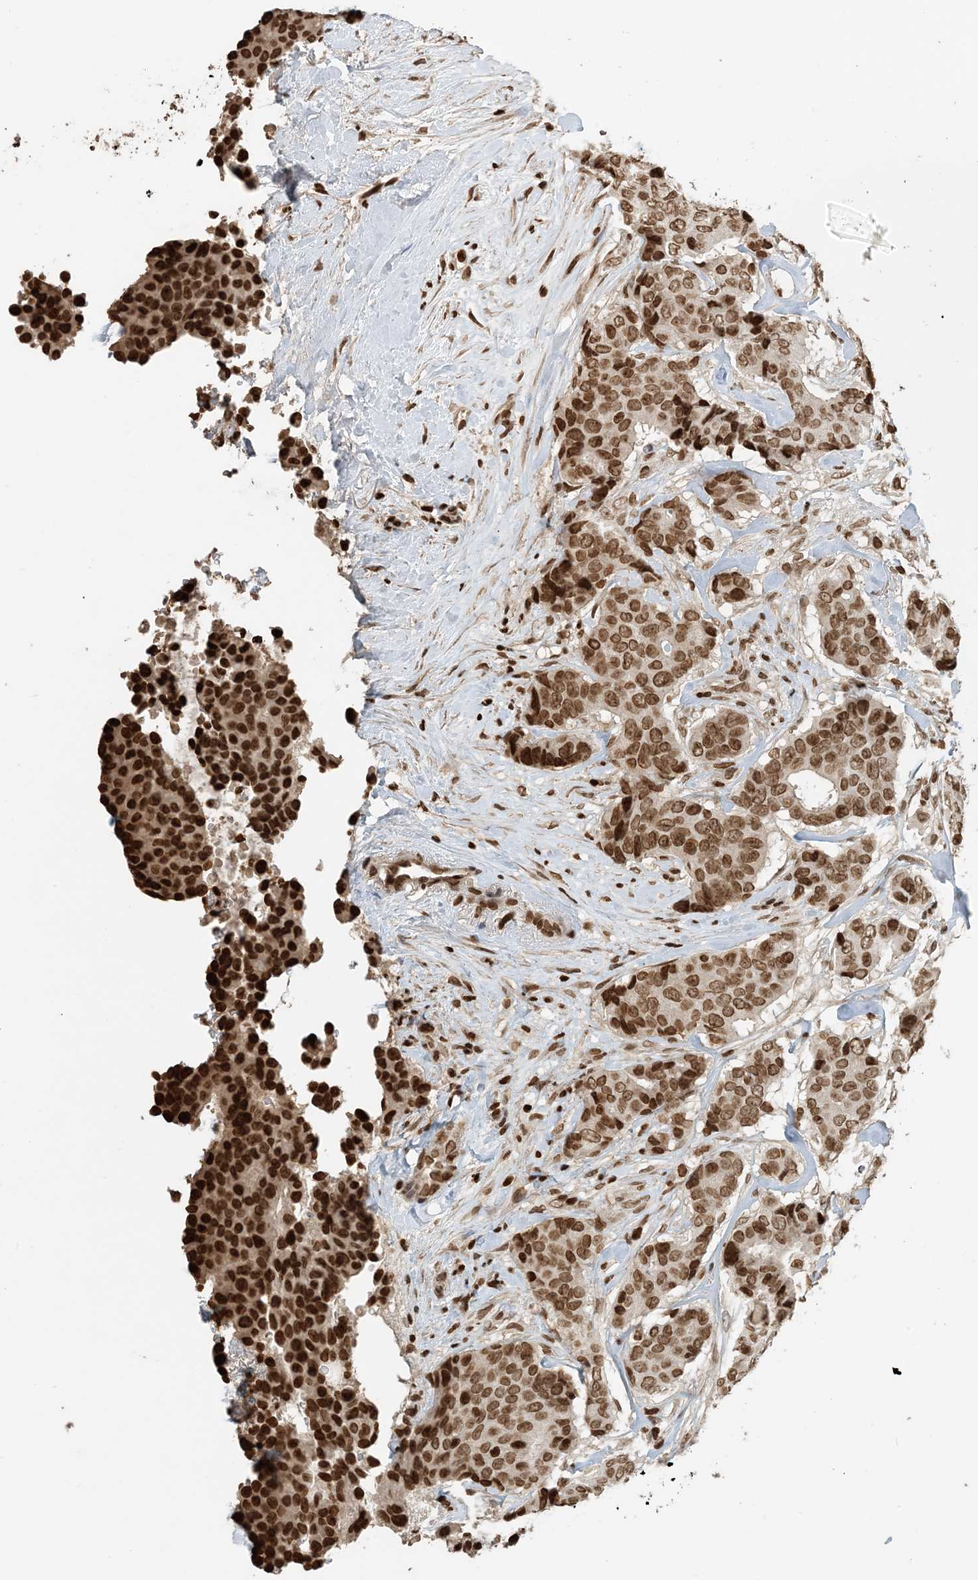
{"staining": {"intensity": "strong", "quantity": ">75%", "location": "nuclear"}, "tissue": "breast cancer", "cell_type": "Tumor cells", "image_type": "cancer", "snomed": [{"axis": "morphology", "description": "Duct carcinoma"}, {"axis": "topography", "description": "Breast"}], "caption": "Breast cancer (intraductal carcinoma) stained with a brown dye reveals strong nuclear positive expression in approximately >75% of tumor cells.", "gene": "H3-3B", "patient": {"sex": "female", "age": 75}}